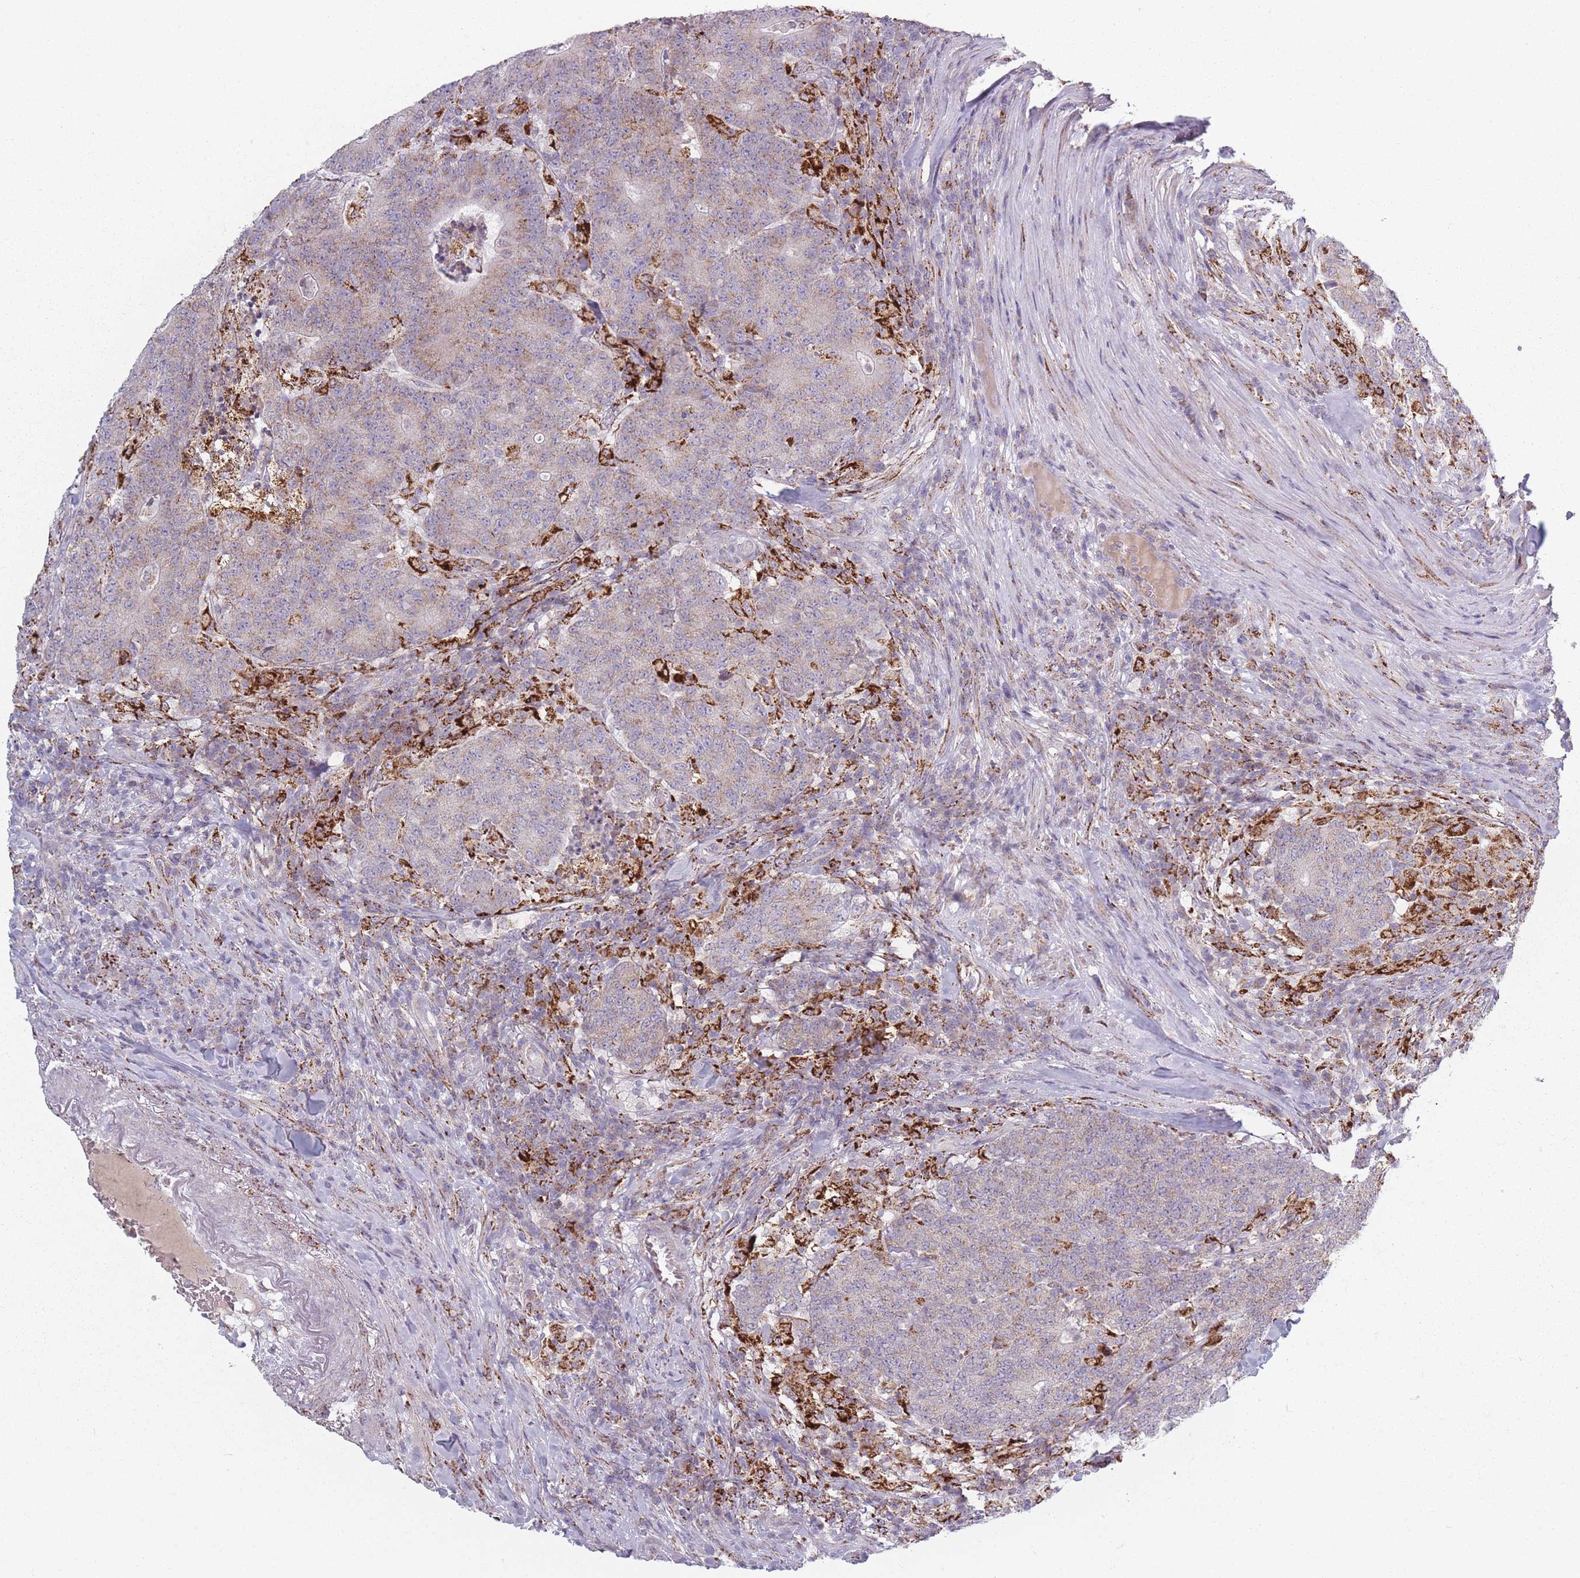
{"staining": {"intensity": "weak", "quantity": "25%-75%", "location": "cytoplasmic/membranous"}, "tissue": "colorectal cancer", "cell_type": "Tumor cells", "image_type": "cancer", "snomed": [{"axis": "morphology", "description": "Adenocarcinoma, NOS"}, {"axis": "topography", "description": "Colon"}], "caption": "Human colorectal cancer (adenocarcinoma) stained with a protein marker reveals weak staining in tumor cells.", "gene": "PEX11B", "patient": {"sex": "female", "age": 75}}